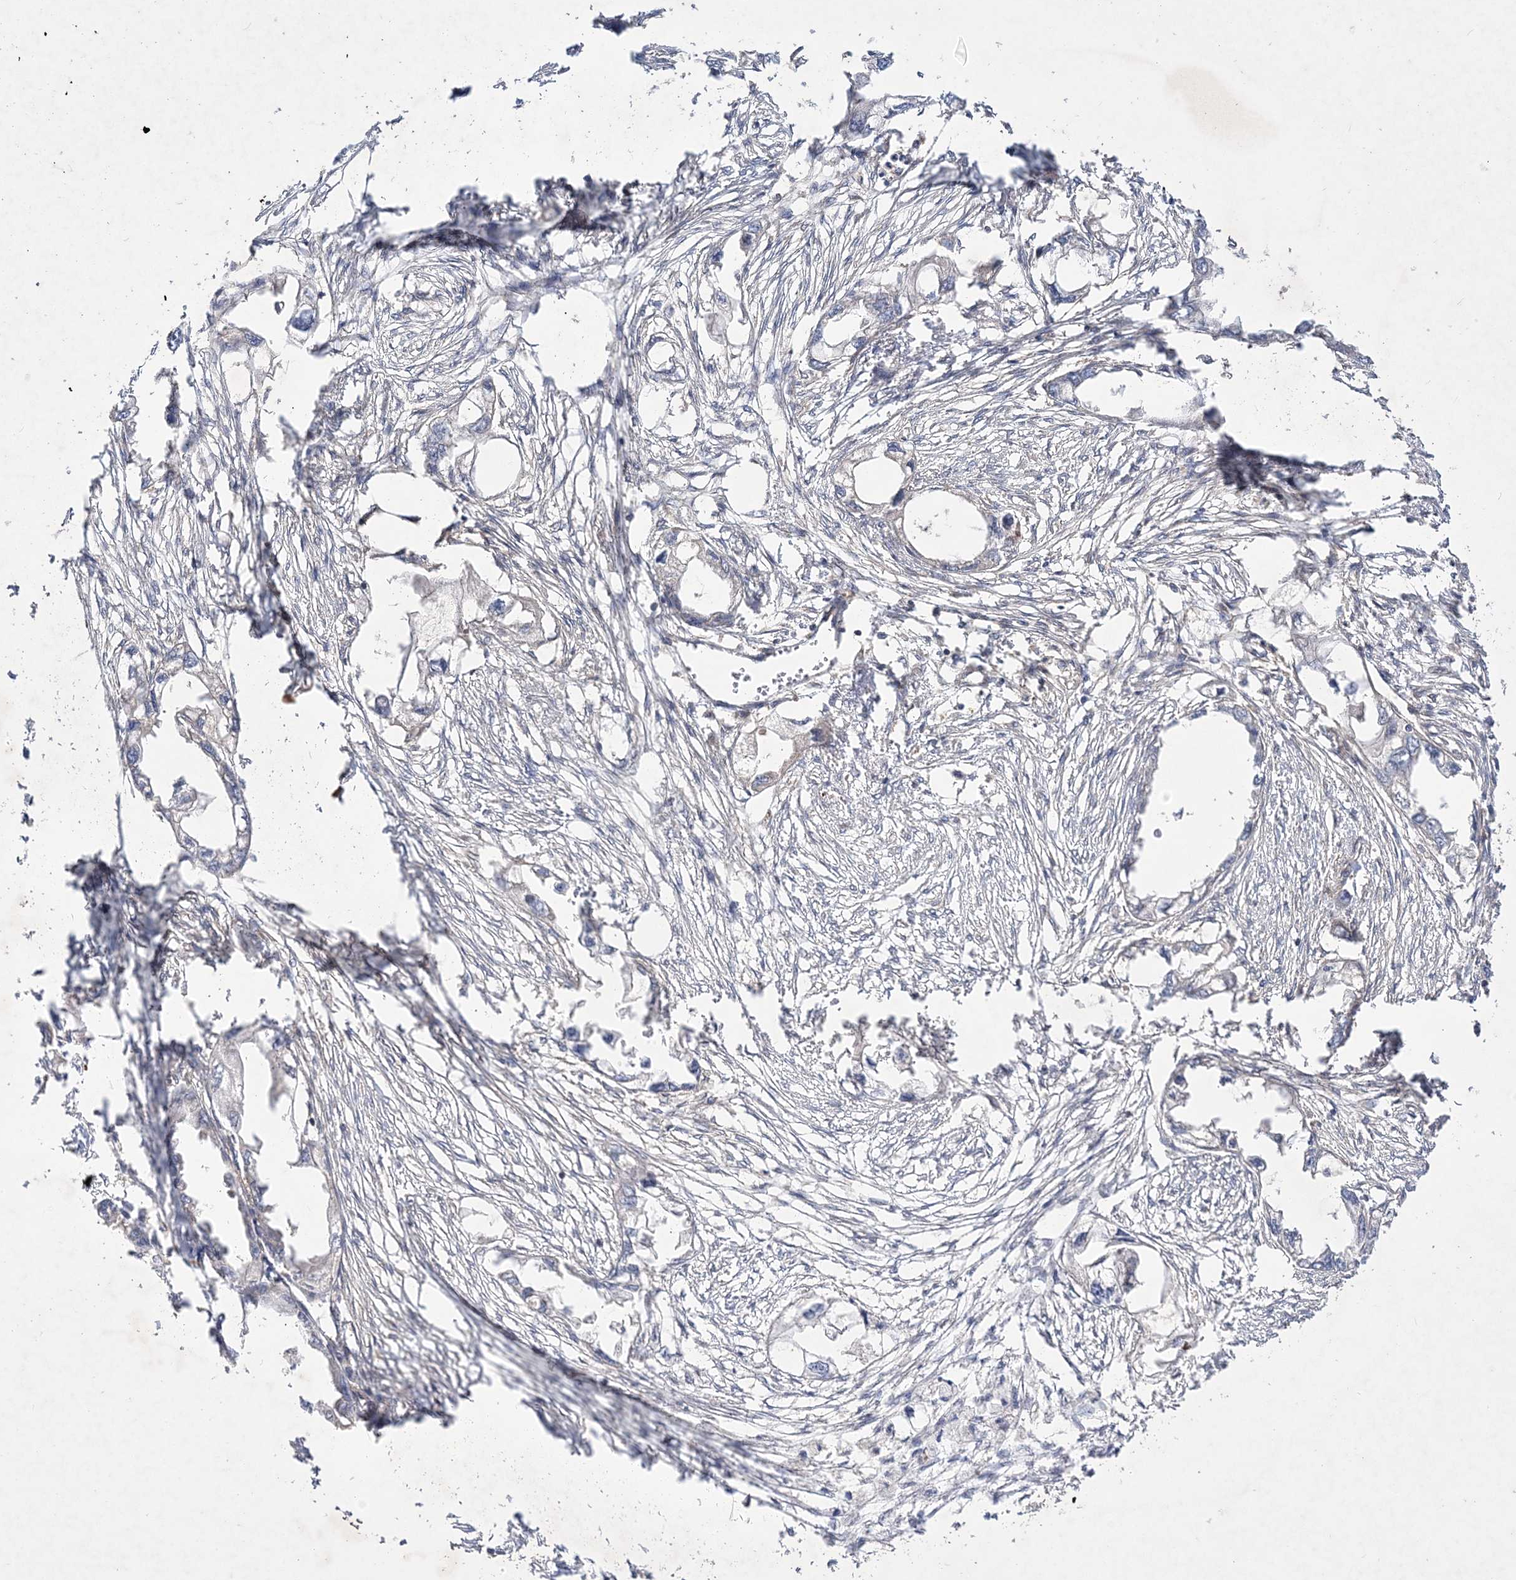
{"staining": {"intensity": "negative", "quantity": "none", "location": "none"}, "tissue": "endometrial cancer", "cell_type": "Tumor cells", "image_type": "cancer", "snomed": [{"axis": "morphology", "description": "Adenocarcinoma, NOS"}, {"axis": "morphology", "description": "Adenocarcinoma, metastatic, NOS"}, {"axis": "topography", "description": "Adipose tissue"}, {"axis": "topography", "description": "Endometrium"}], "caption": "A micrograph of human endometrial cancer (adenocarcinoma) is negative for staining in tumor cells.", "gene": "TMEM9B", "patient": {"sex": "female", "age": 67}}